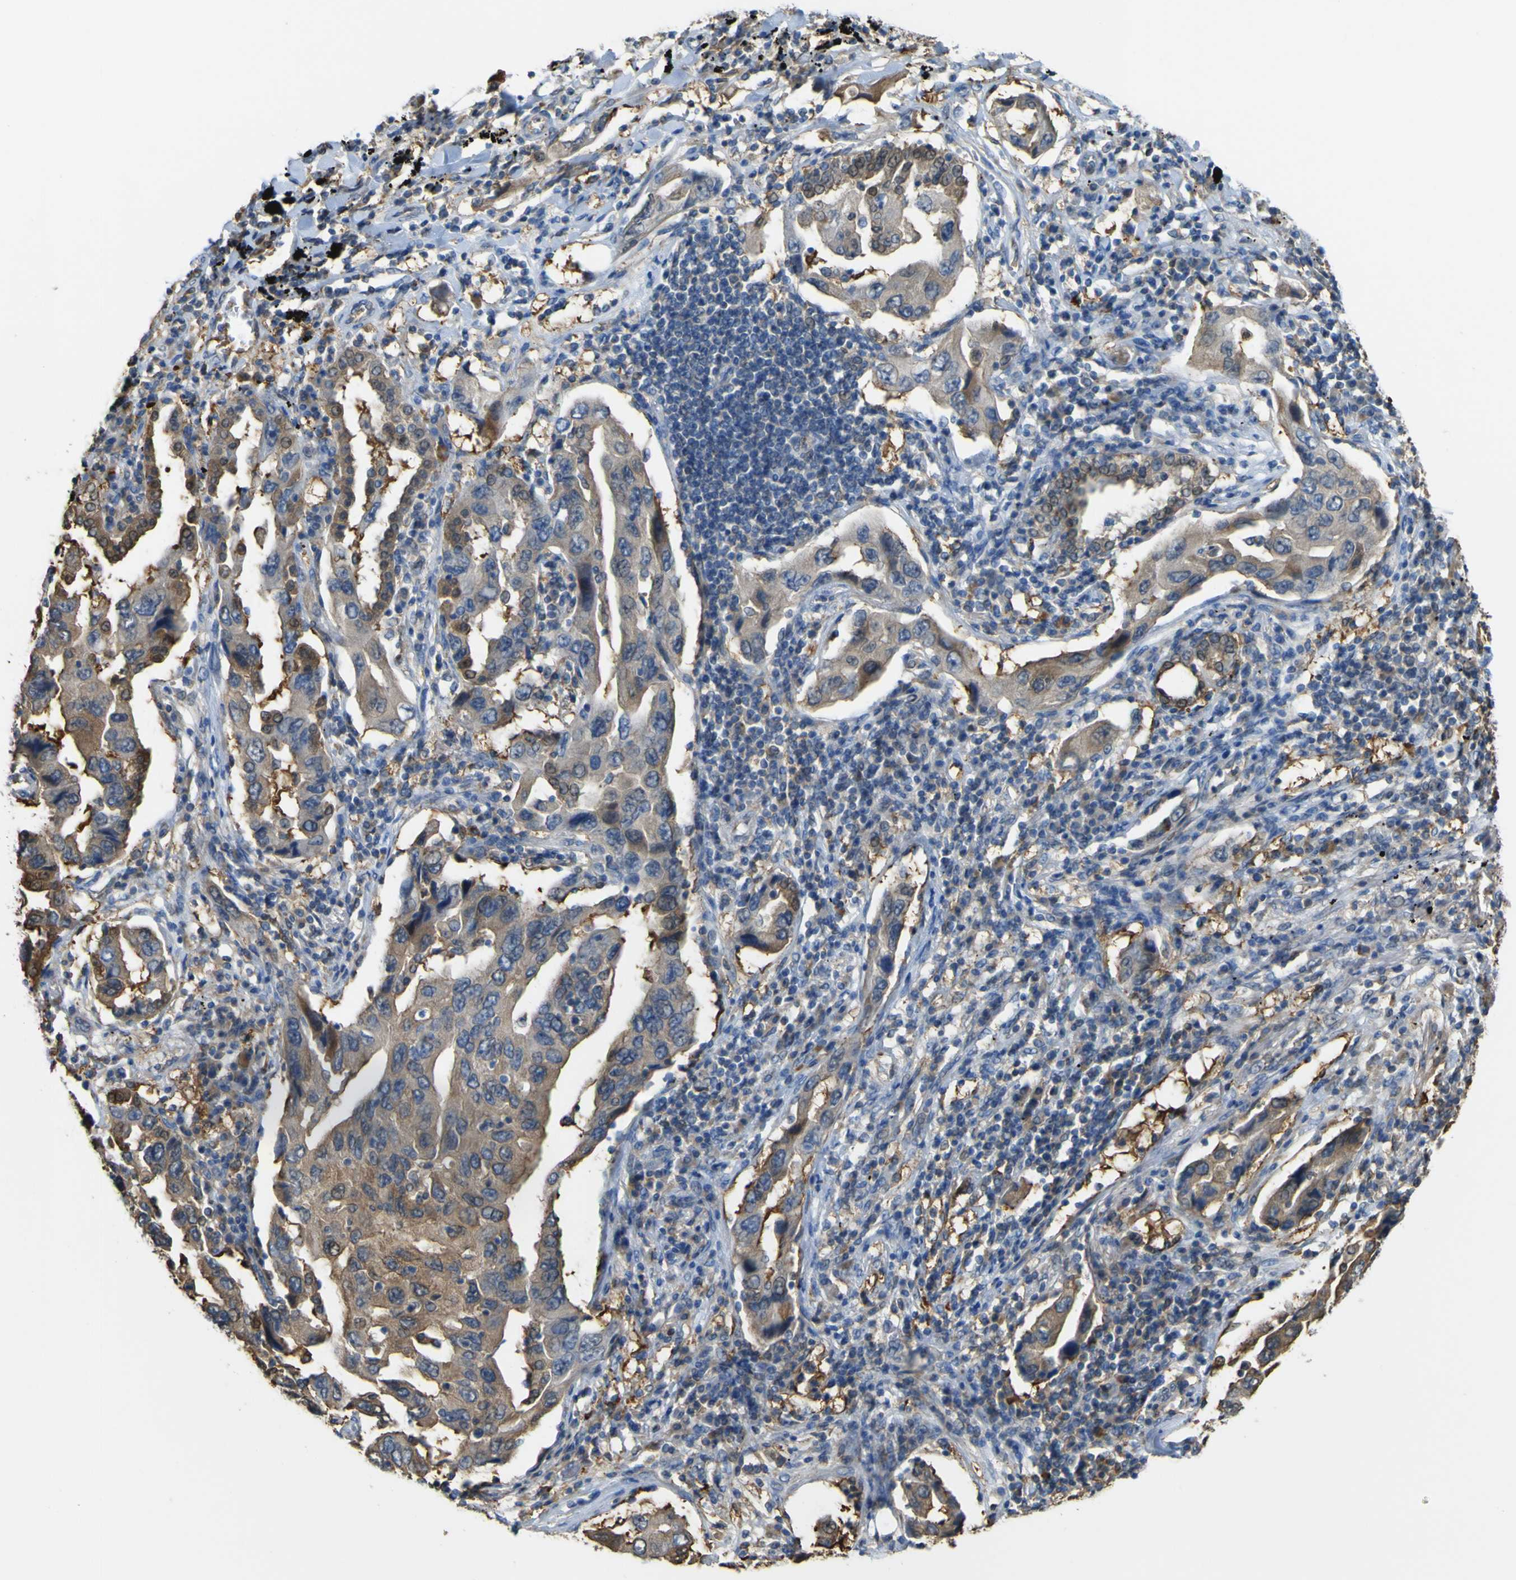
{"staining": {"intensity": "moderate", "quantity": ">75%", "location": "cytoplasmic/membranous"}, "tissue": "lung cancer", "cell_type": "Tumor cells", "image_type": "cancer", "snomed": [{"axis": "morphology", "description": "Adenocarcinoma, NOS"}, {"axis": "topography", "description": "Lung"}], "caption": "A photomicrograph of human lung cancer stained for a protein reveals moderate cytoplasmic/membranous brown staining in tumor cells.", "gene": "ABHD3", "patient": {"sex": "female", "age": 65}}